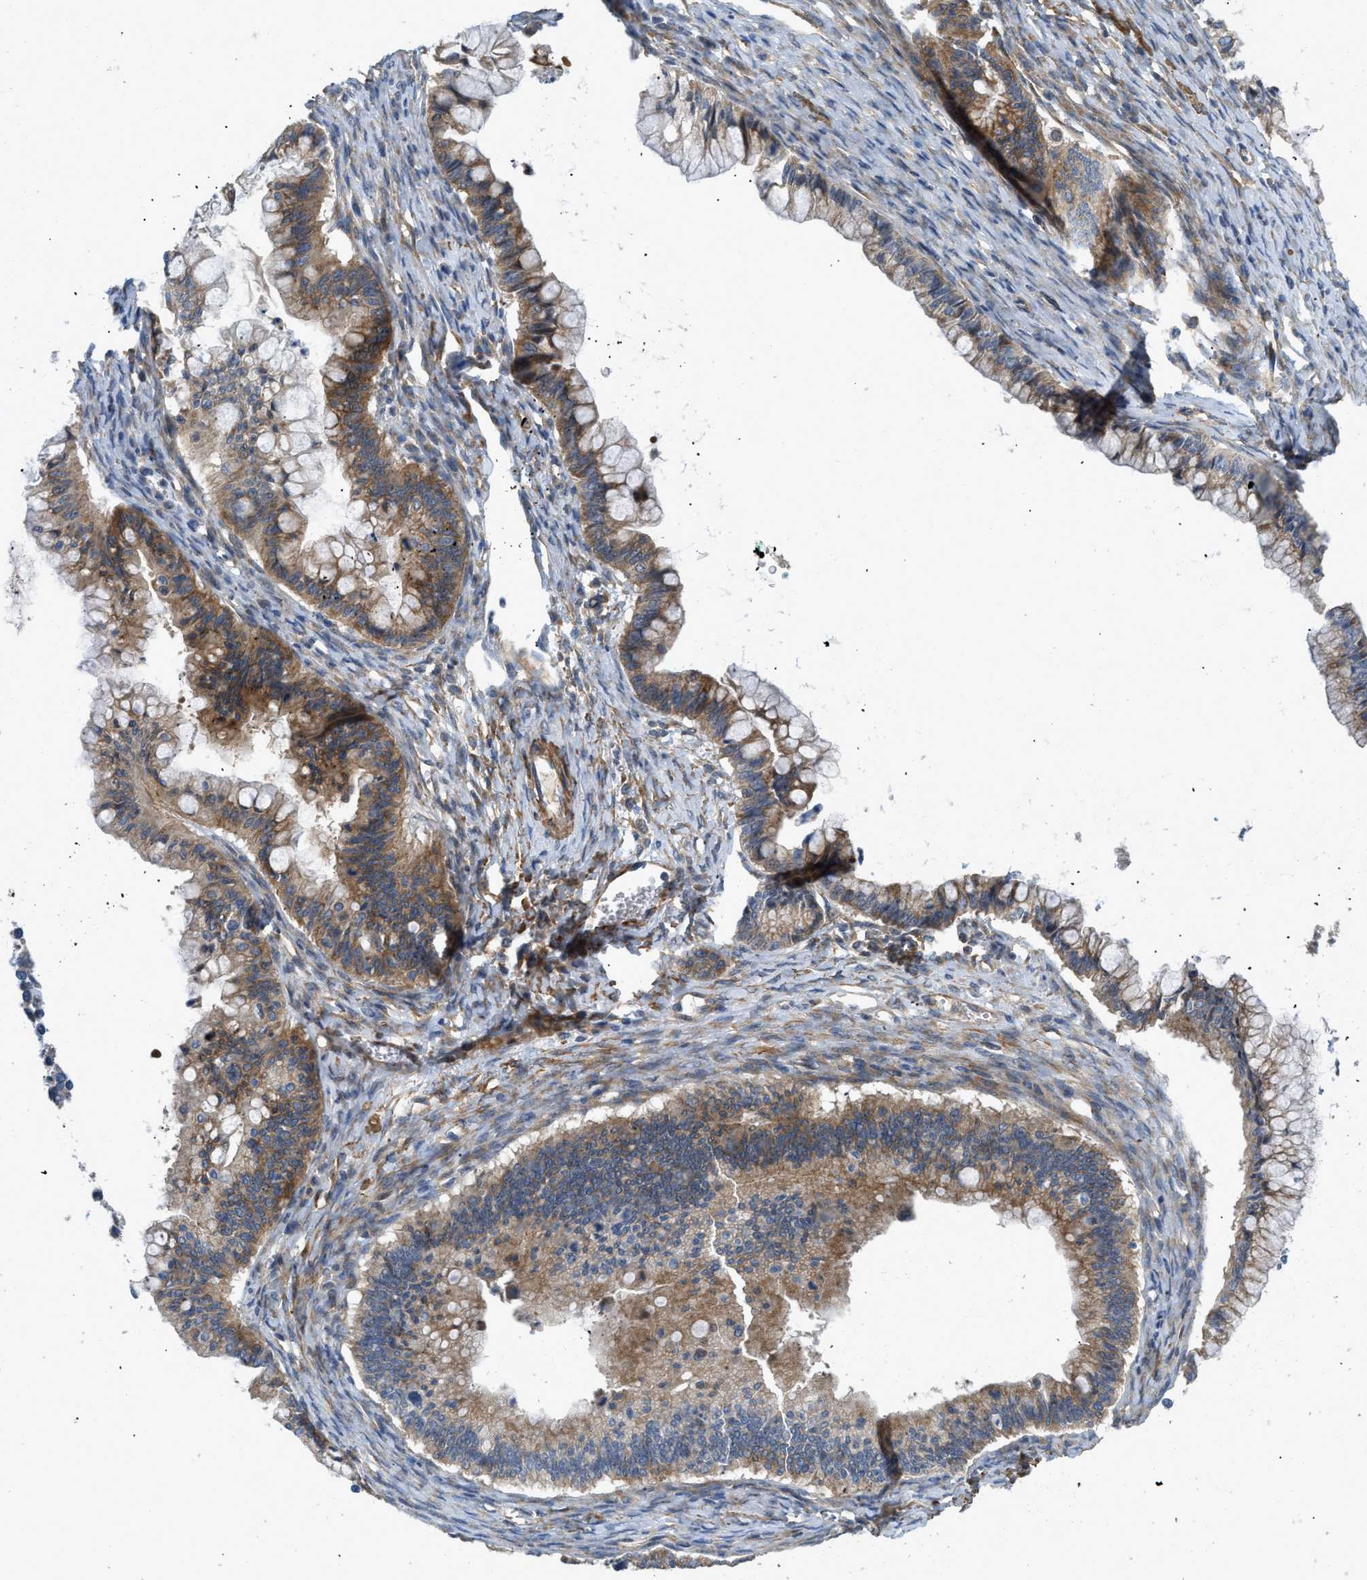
{"staining": {"intensity": "moderate", "quantity": ">75%", "location": "cytoplasmic/membranous"}, "tissue": "ovarian cancer", "cell_type": "Tumor cells", "image_type": "cancer", "snomed": [{"axis": "morphology", "description": "Cystadenocarcinoma, mucinous, NOS"}, {"axis": "topography", "description": "Ovary"}], "caption": "Immunohistochemistry micrograph of human ovarian cancer stained for a protein (brown), which shows medium levels of moderate cytoplasmic/membranous expression in approximately >75% of tumor cells.", "gene": "BMPR1A", "patient": {"sex": "female", "age": 57}}